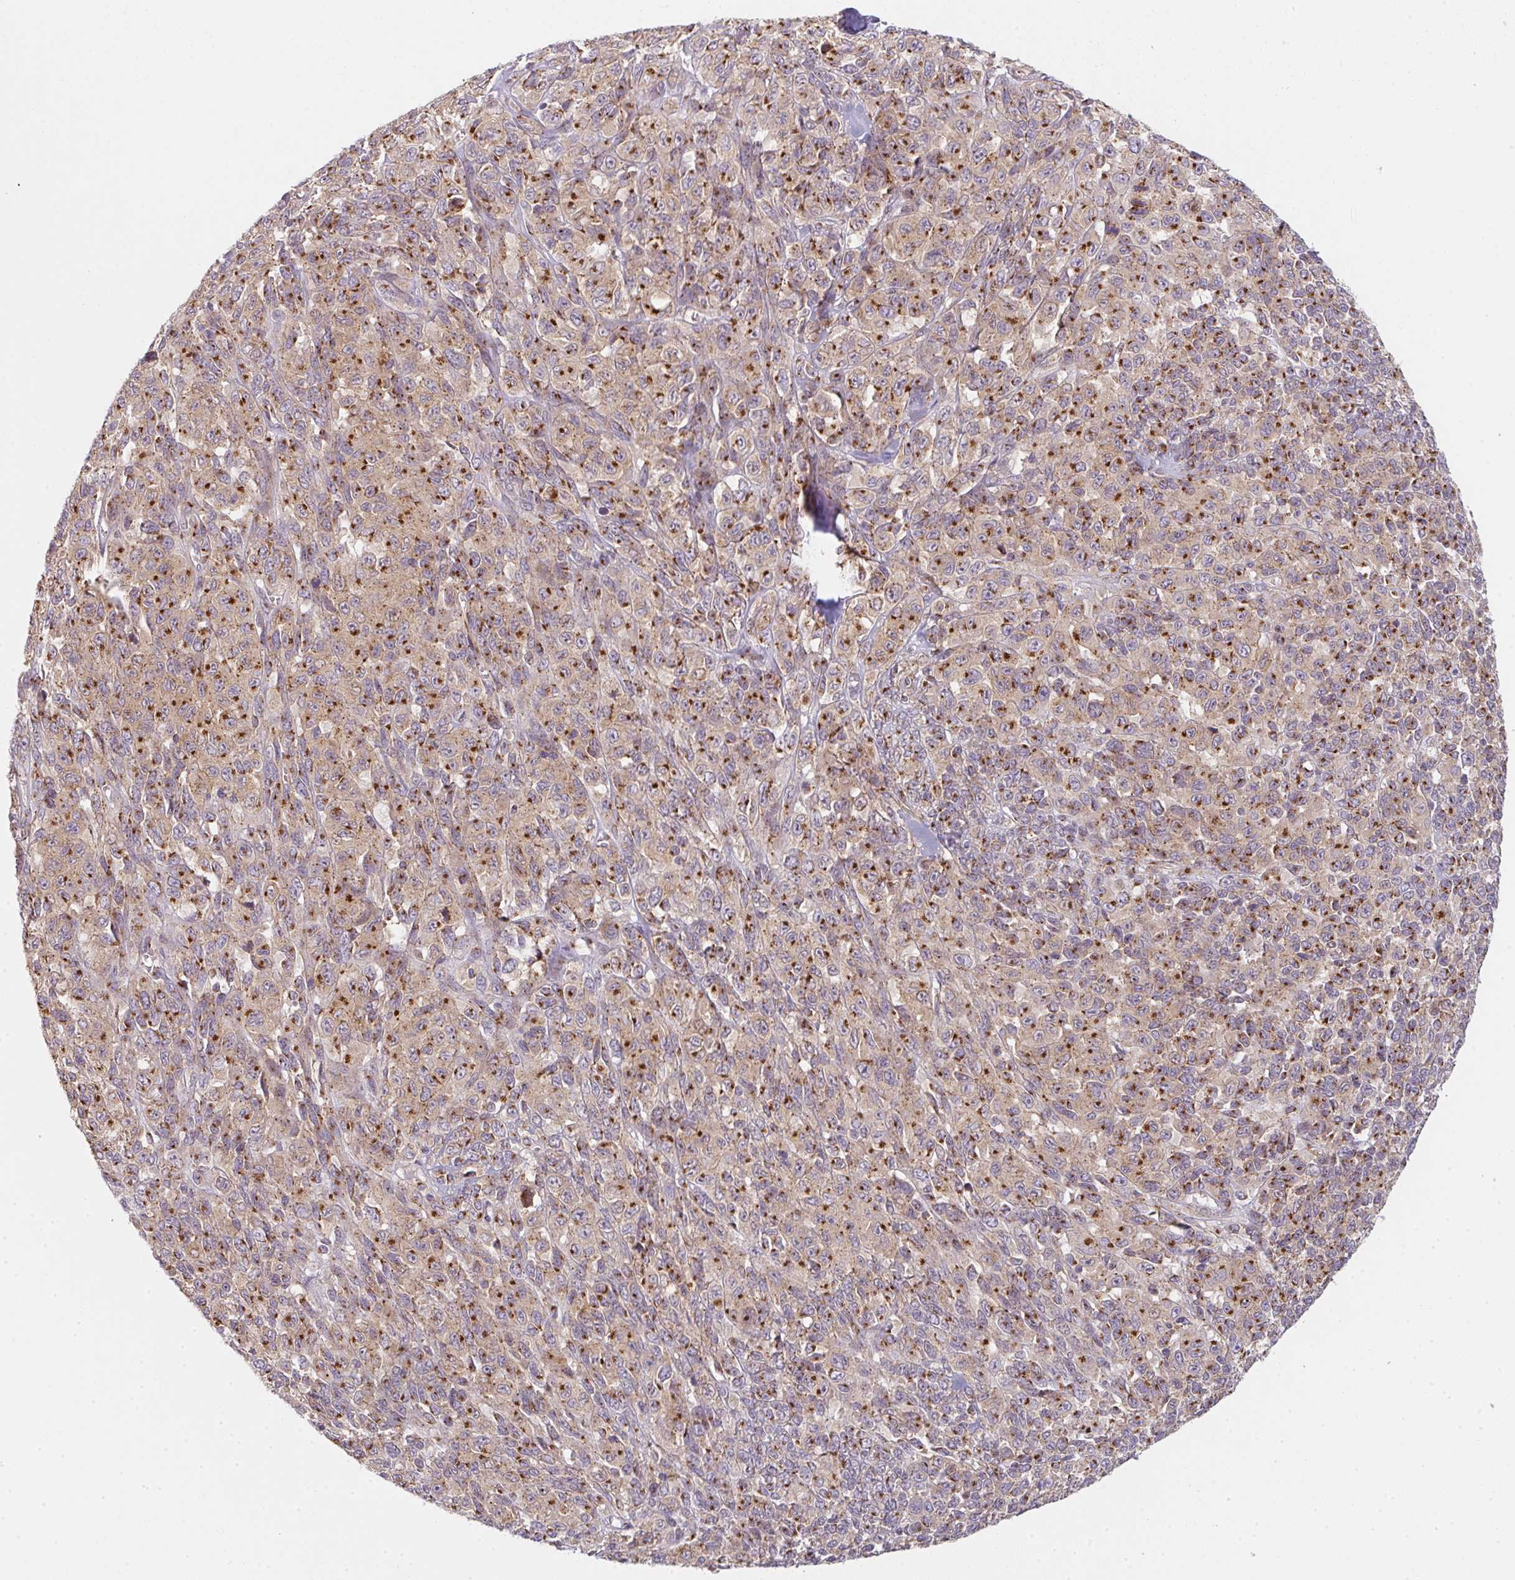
{"staining": {"intensity": "strong", "quantity": ">75%", "location": "cytoplasmic/membranous"}, "tissue": "melanoma", "cell_type": "Tumor cells", "image_type": "cancer", "snomed": [{"axis": "morphology", "description": "Malignant melanoma, NOS"}, {"axis": "topography", "description": "Skin"}], "caption": "This is a photomicrograph of immunohistochemistry staining of melanoma, which shows strong positivity in the cytoplasmic/membranous of tumor cells.", "gene": "GVQW3", "patient": {"sex": "female", "age": 66}}